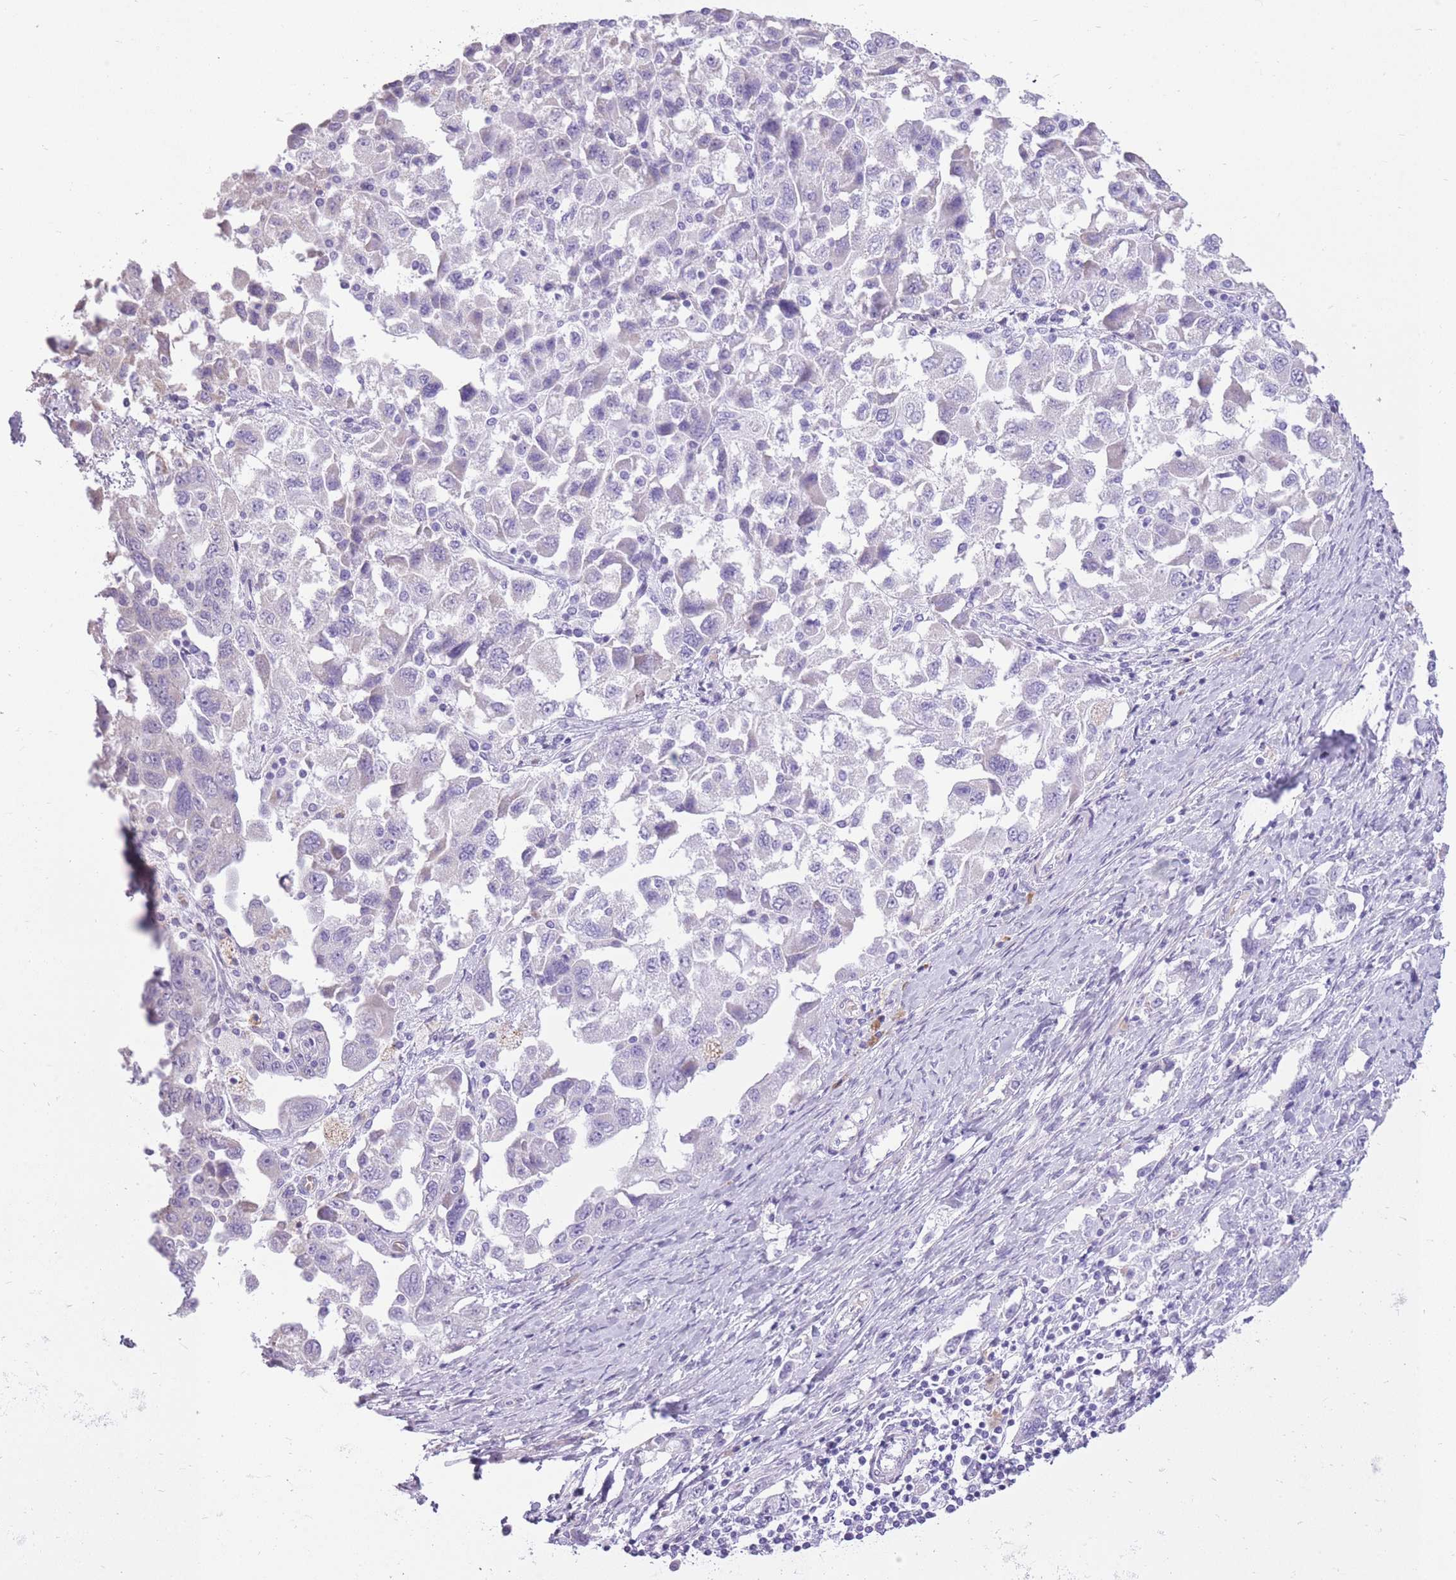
{"staining": {"intensity": "negative", "quantity": "none", "location": "none"}, "tissue": "ovarian cancer", "cell_type": "Tumor cells", "image_type": "cancer", "snomed": [{"axis": "morphology", "description": "Carcinoma, NOS"}, {"axis": "morphology", "description": "Cystadenocarcinoma, serous, NOS"}, {"axis": "topography", "description": "Ovary"}], "caption": "Tumor cells are negative for brown protein staining in ovarian carcinoma.", "gene": "WDR70", "patient": {"sex": "female", "age": 69}}